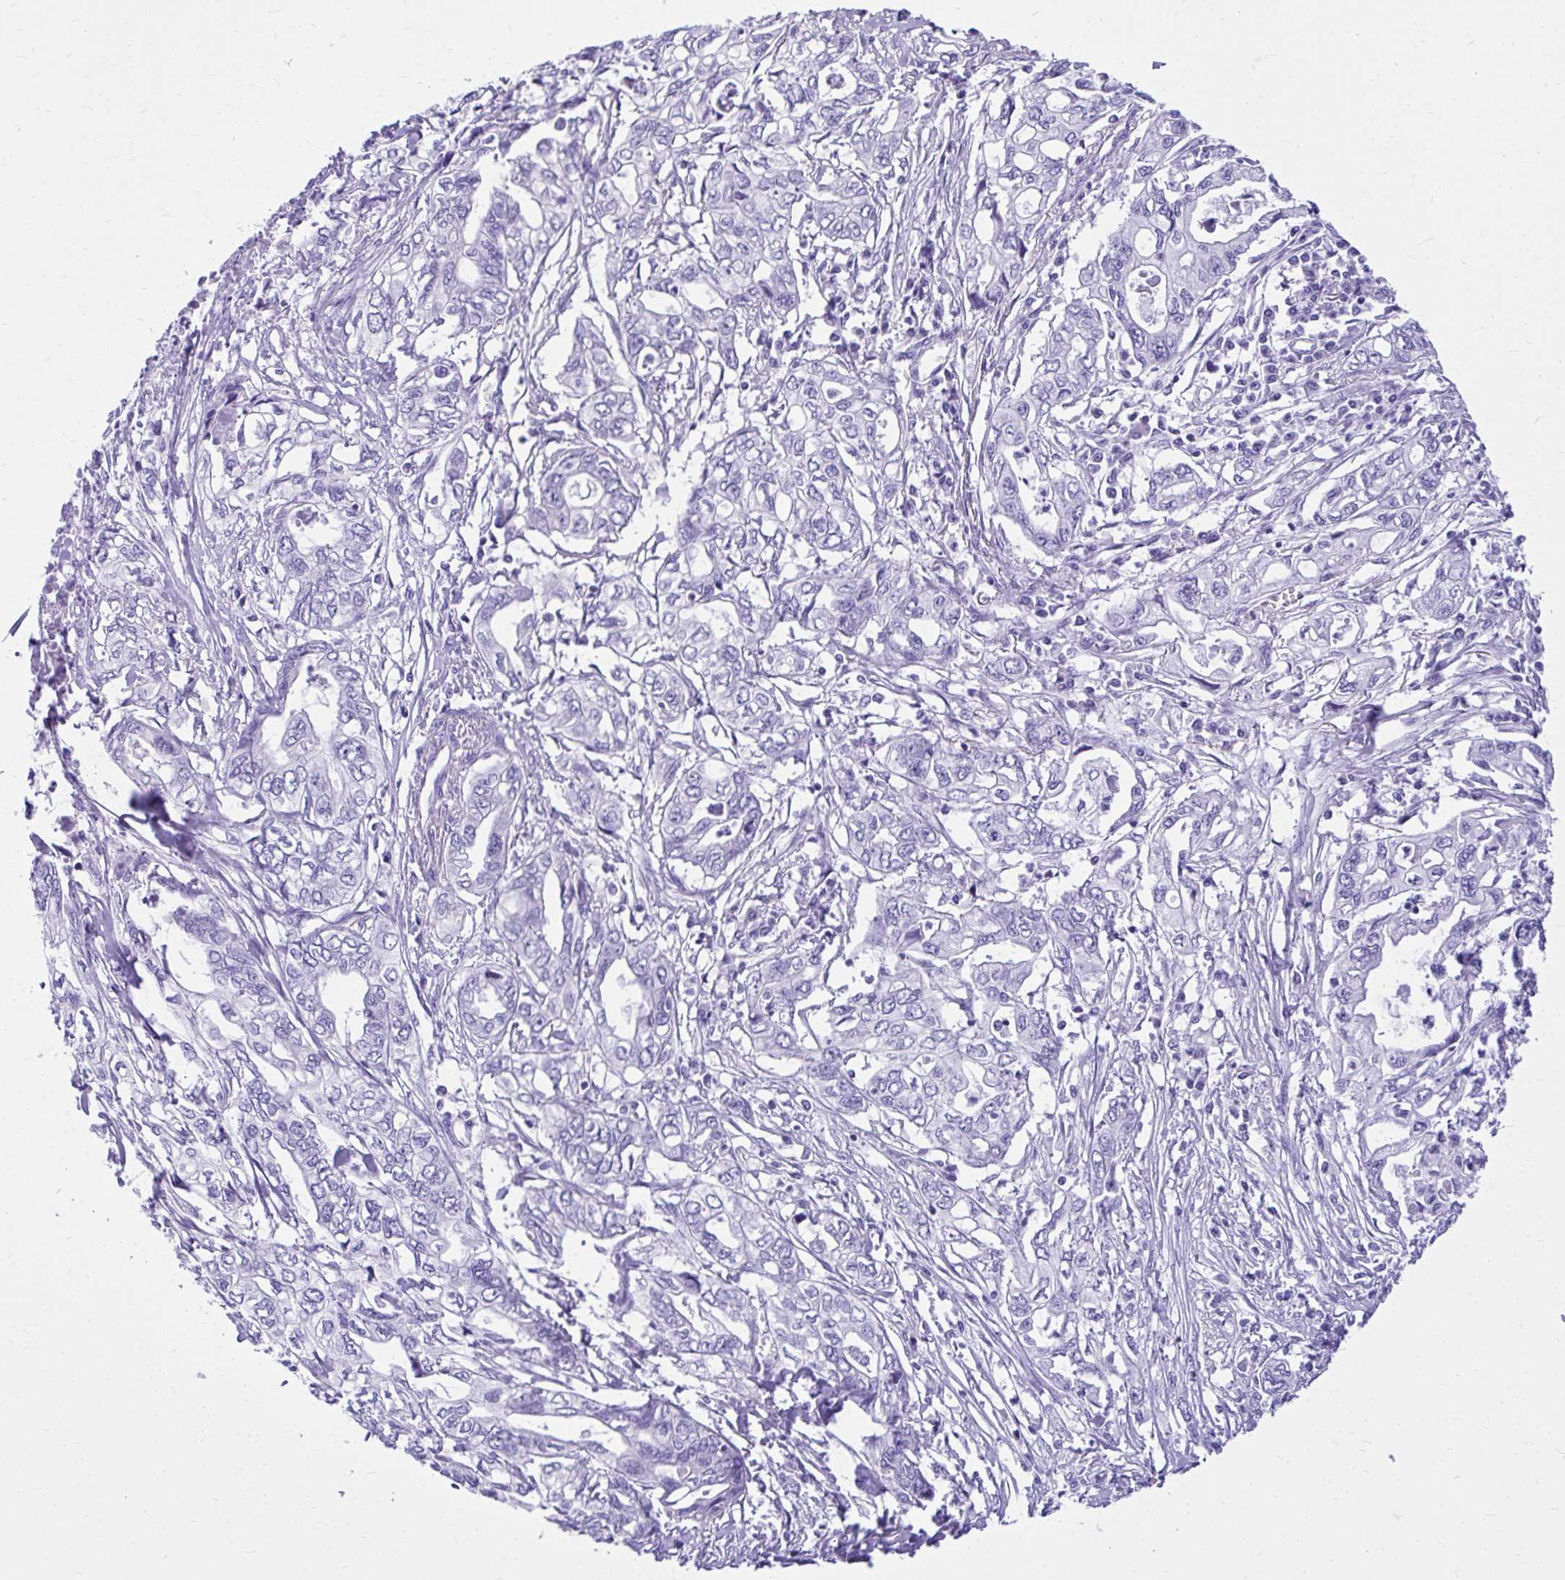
{"staining": {"intensity": "negative", "quantity": "none", "location": "none"}, "tissue": "pancreatic cancer", "cell_type": "Tumor cells", "image_type": "cancer", "snomed": [{"axis": "morphology", "description": "Adenocarcinoma, NOS"}, {"axis": "topography", "description": "Pancreas"}], "caption": "Image shows no significant protein staining in tumor cells of pancreatic adenocarcinoma.", "gene": "PELI3", "patient": {"sex": "male", "age": 68}}